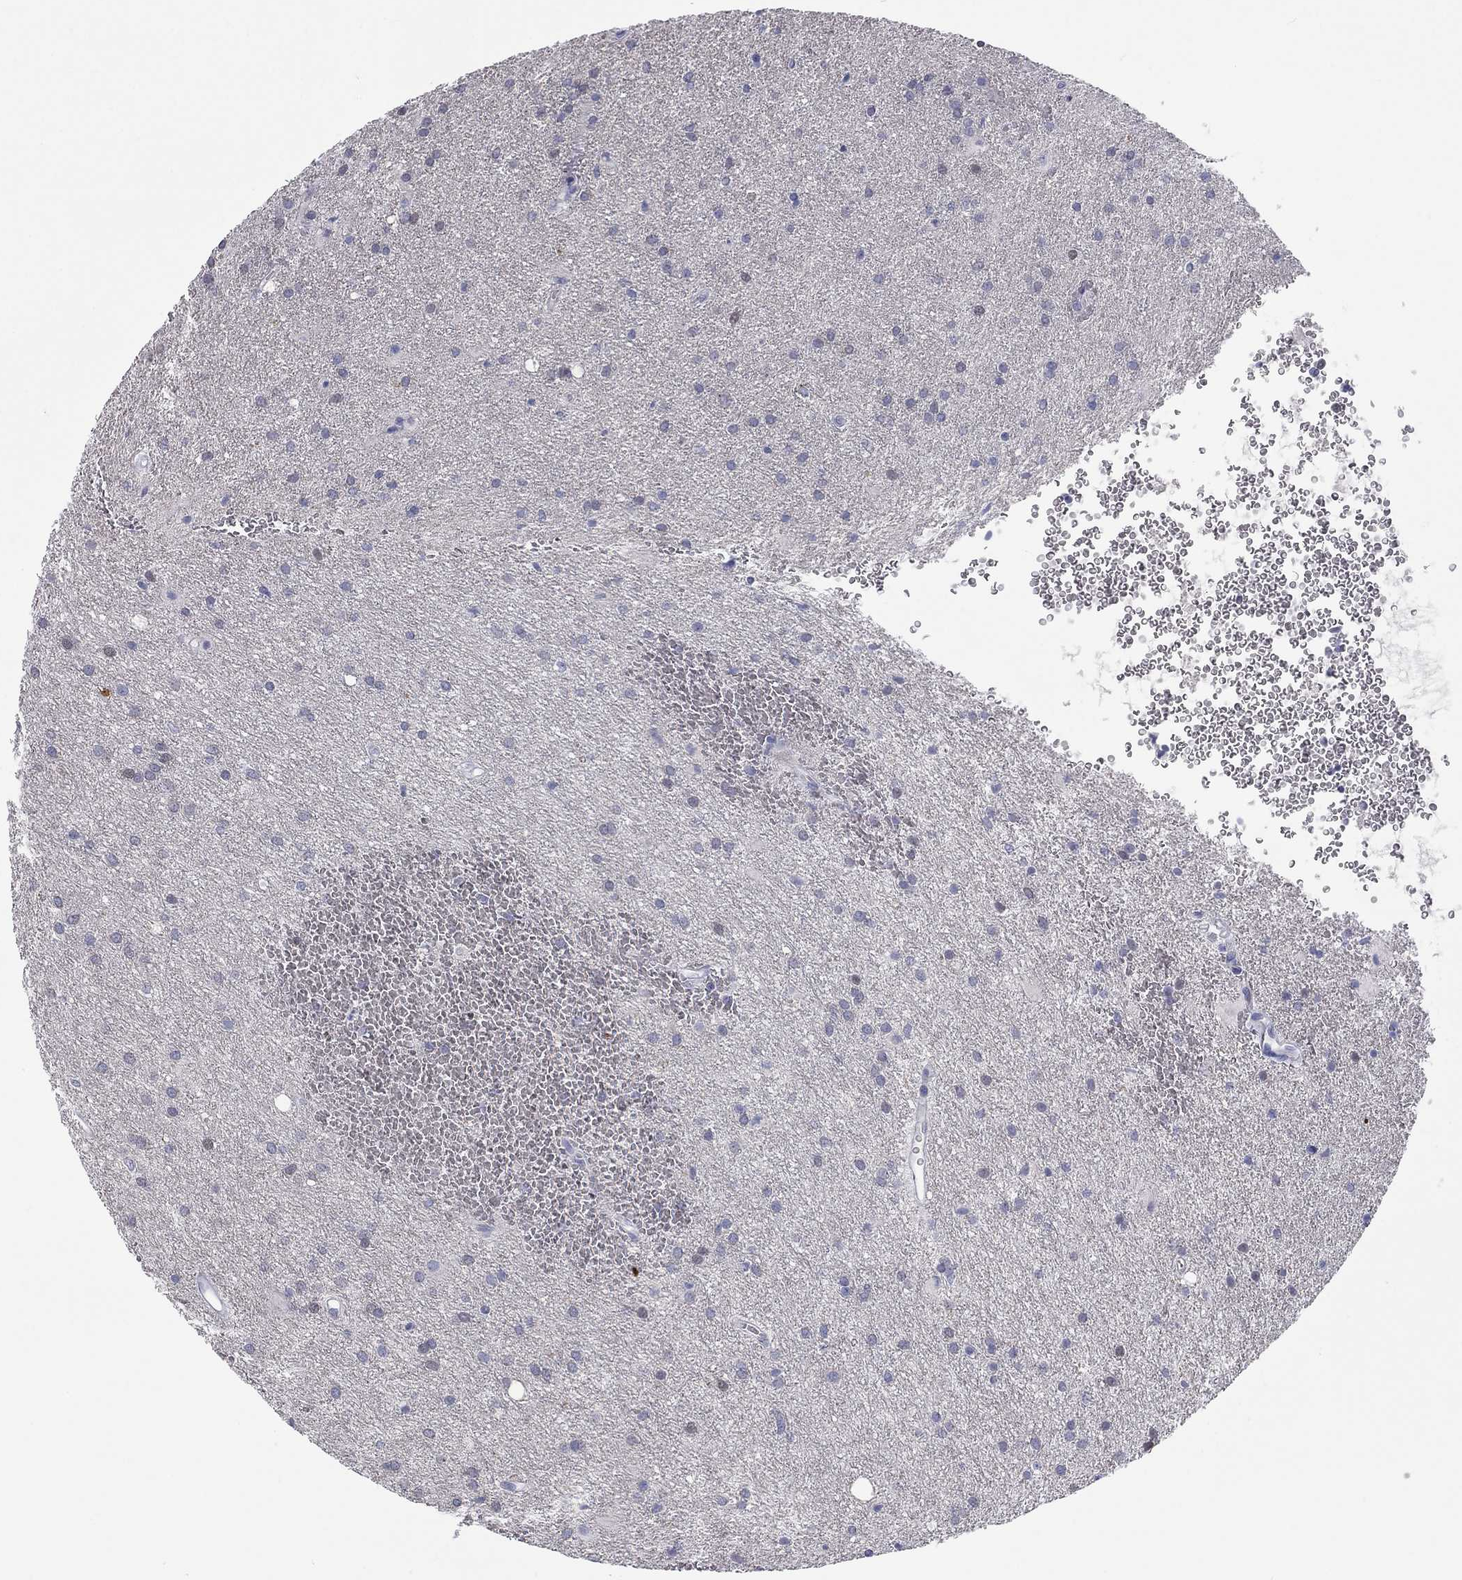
{"staining": {"intensity": "negative", "quantity": "none", "location": "none"}, "tissue": "glioma", "cell_type": "Tumor cells", "image_type": "cancer", "snomed": [{"axis": "morphology", "description": "Glioma, malignant, Low grade"}, {"axis": "topography", "description": "Brain"}], "caption": "Human low-grade glioma (malignant) stained for a protein using IHC reveals no staining in tumor cells.", "gene": "CALB1", "patient": {"sex": "male", "age": 58}}